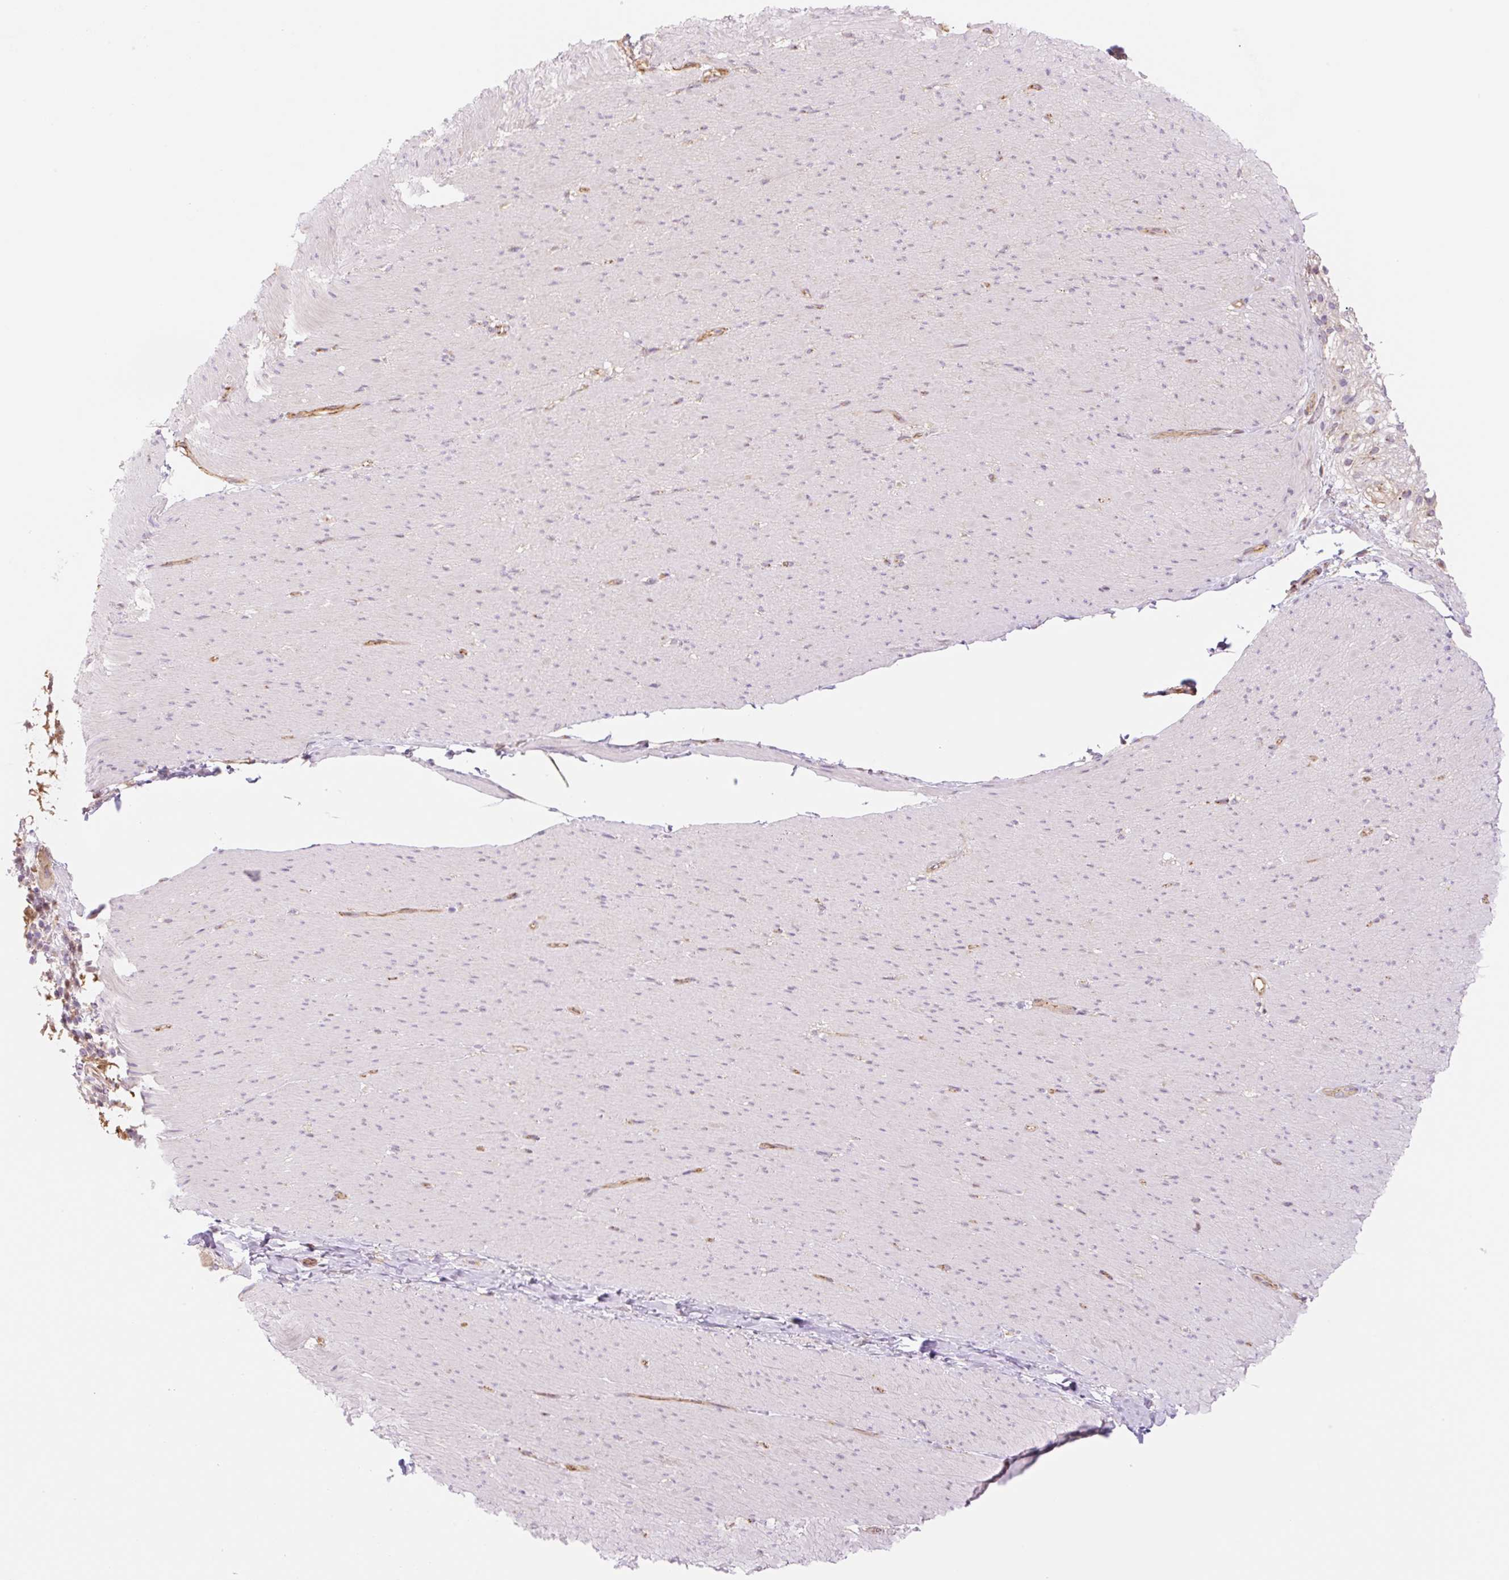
{"staining": {"intensity": "negative", "quantity": "none", "location": "none"}, "tissue": "smooth muscle", "cell_type": "Smooth muscle cells", "image_type": "normal", "snomed": [{"axis": "morphology", "description": "Normal tissue, NOS"}, {"axis": "topography", "description": "Smooth muscle"}, {"axis": "topography", "description": "Rectum"}], "caption": "DAB immunohistochemical staining of normal smooth muscle shows no significant expression in smooth muscle cells.", "gene": "NLRP5", "patient": {"sex": "male", "age": 53}}